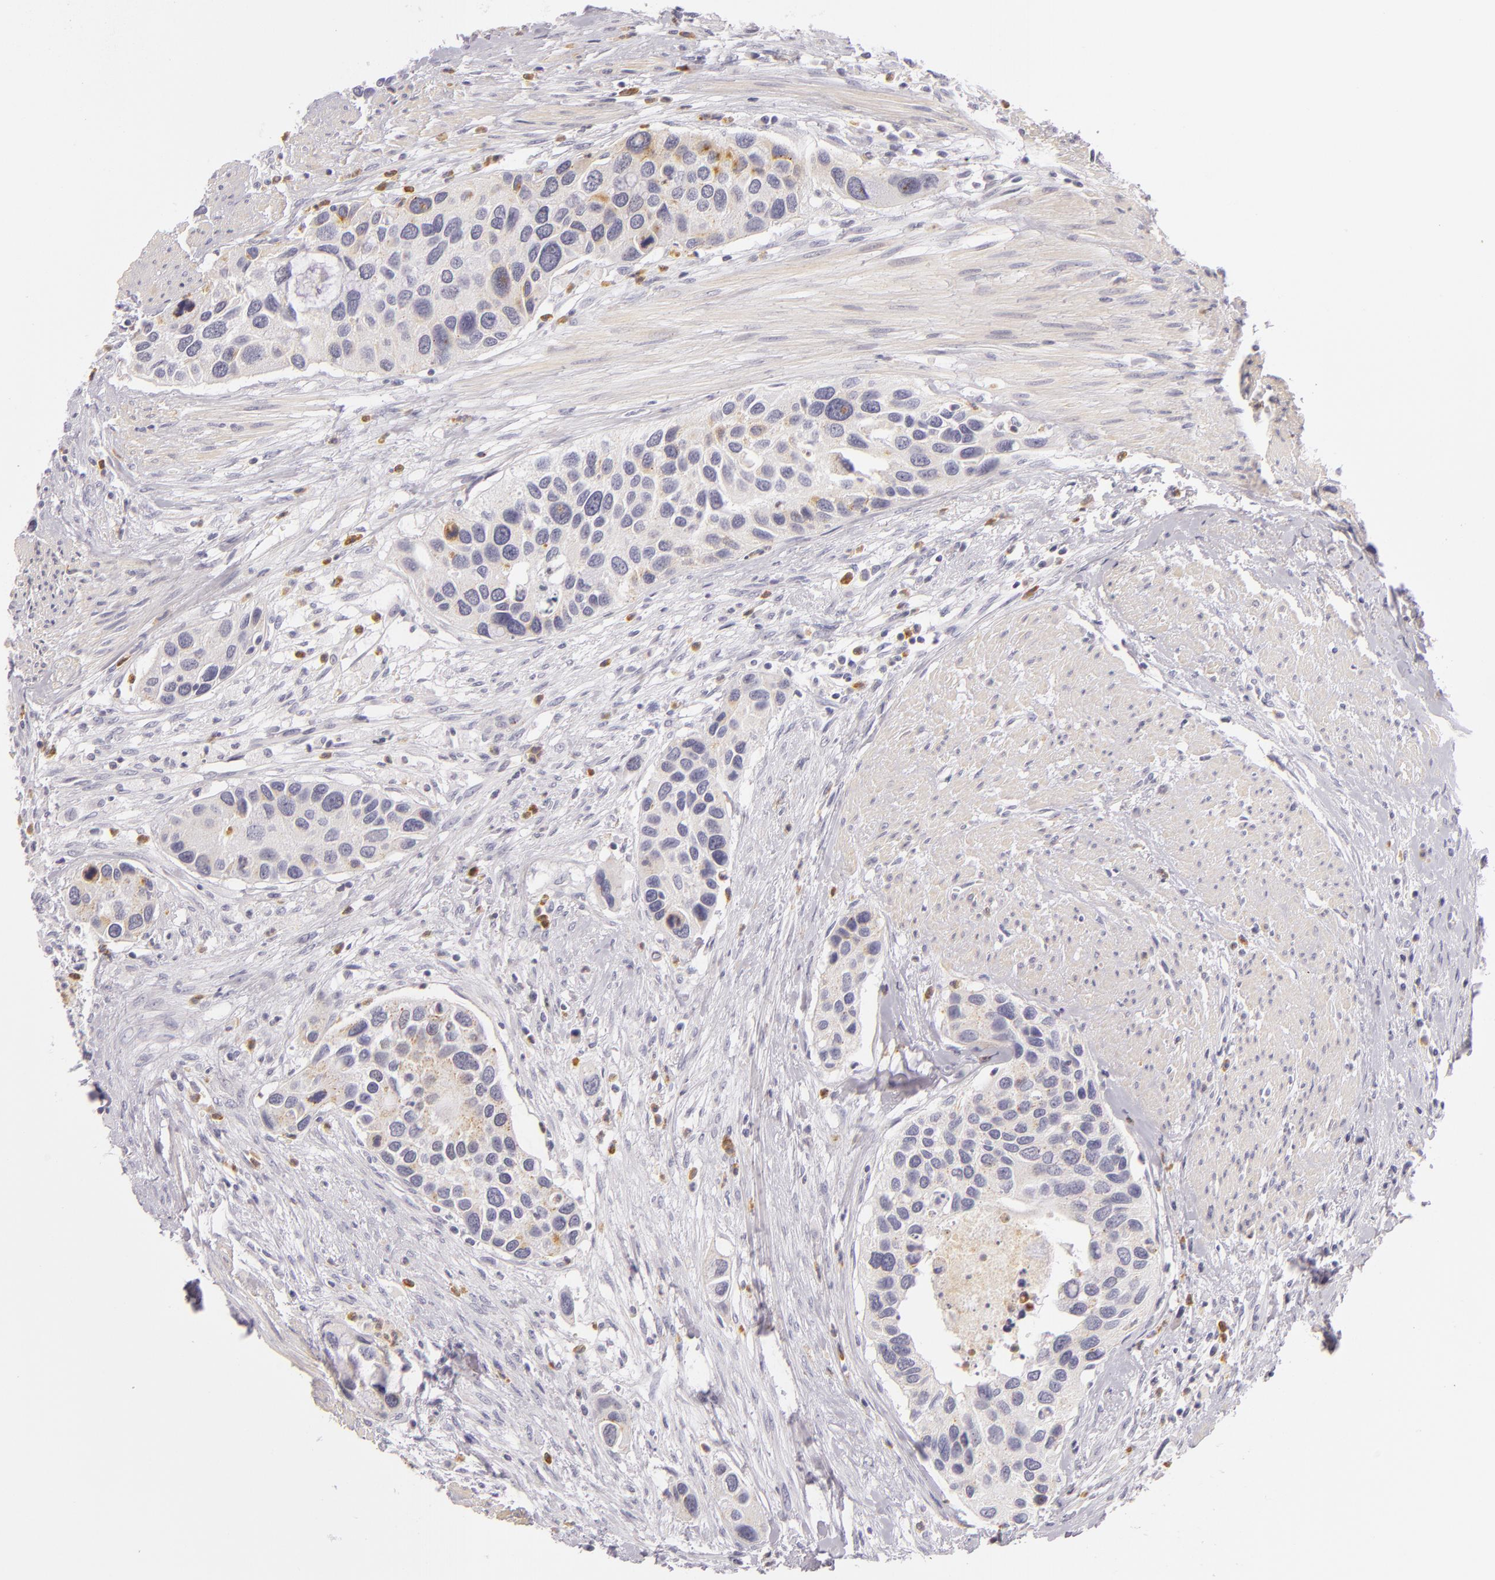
{"staining": {"intensity": "negative", "quantity": "none", "location": "none"}, "tissue": "urothelial cancer", "cell_type": "Tumor cells", "image_type": "cancer", "snomed": [{"axis": "morphology", "description": "Urothelial carcinoma, High grade"}, {"axis": "topography", "description": "Urinary bladder"}], "caption": "Immunohistochemical staining of human high-grade urothelial carcinoma shows no significant staining in tumor cells. (DAB (3,3'-diaminobenzidine) immunohistochemistry, high magnification).", "gene": "FAM181A", "patient": {"sex": "male", "age": 66}}